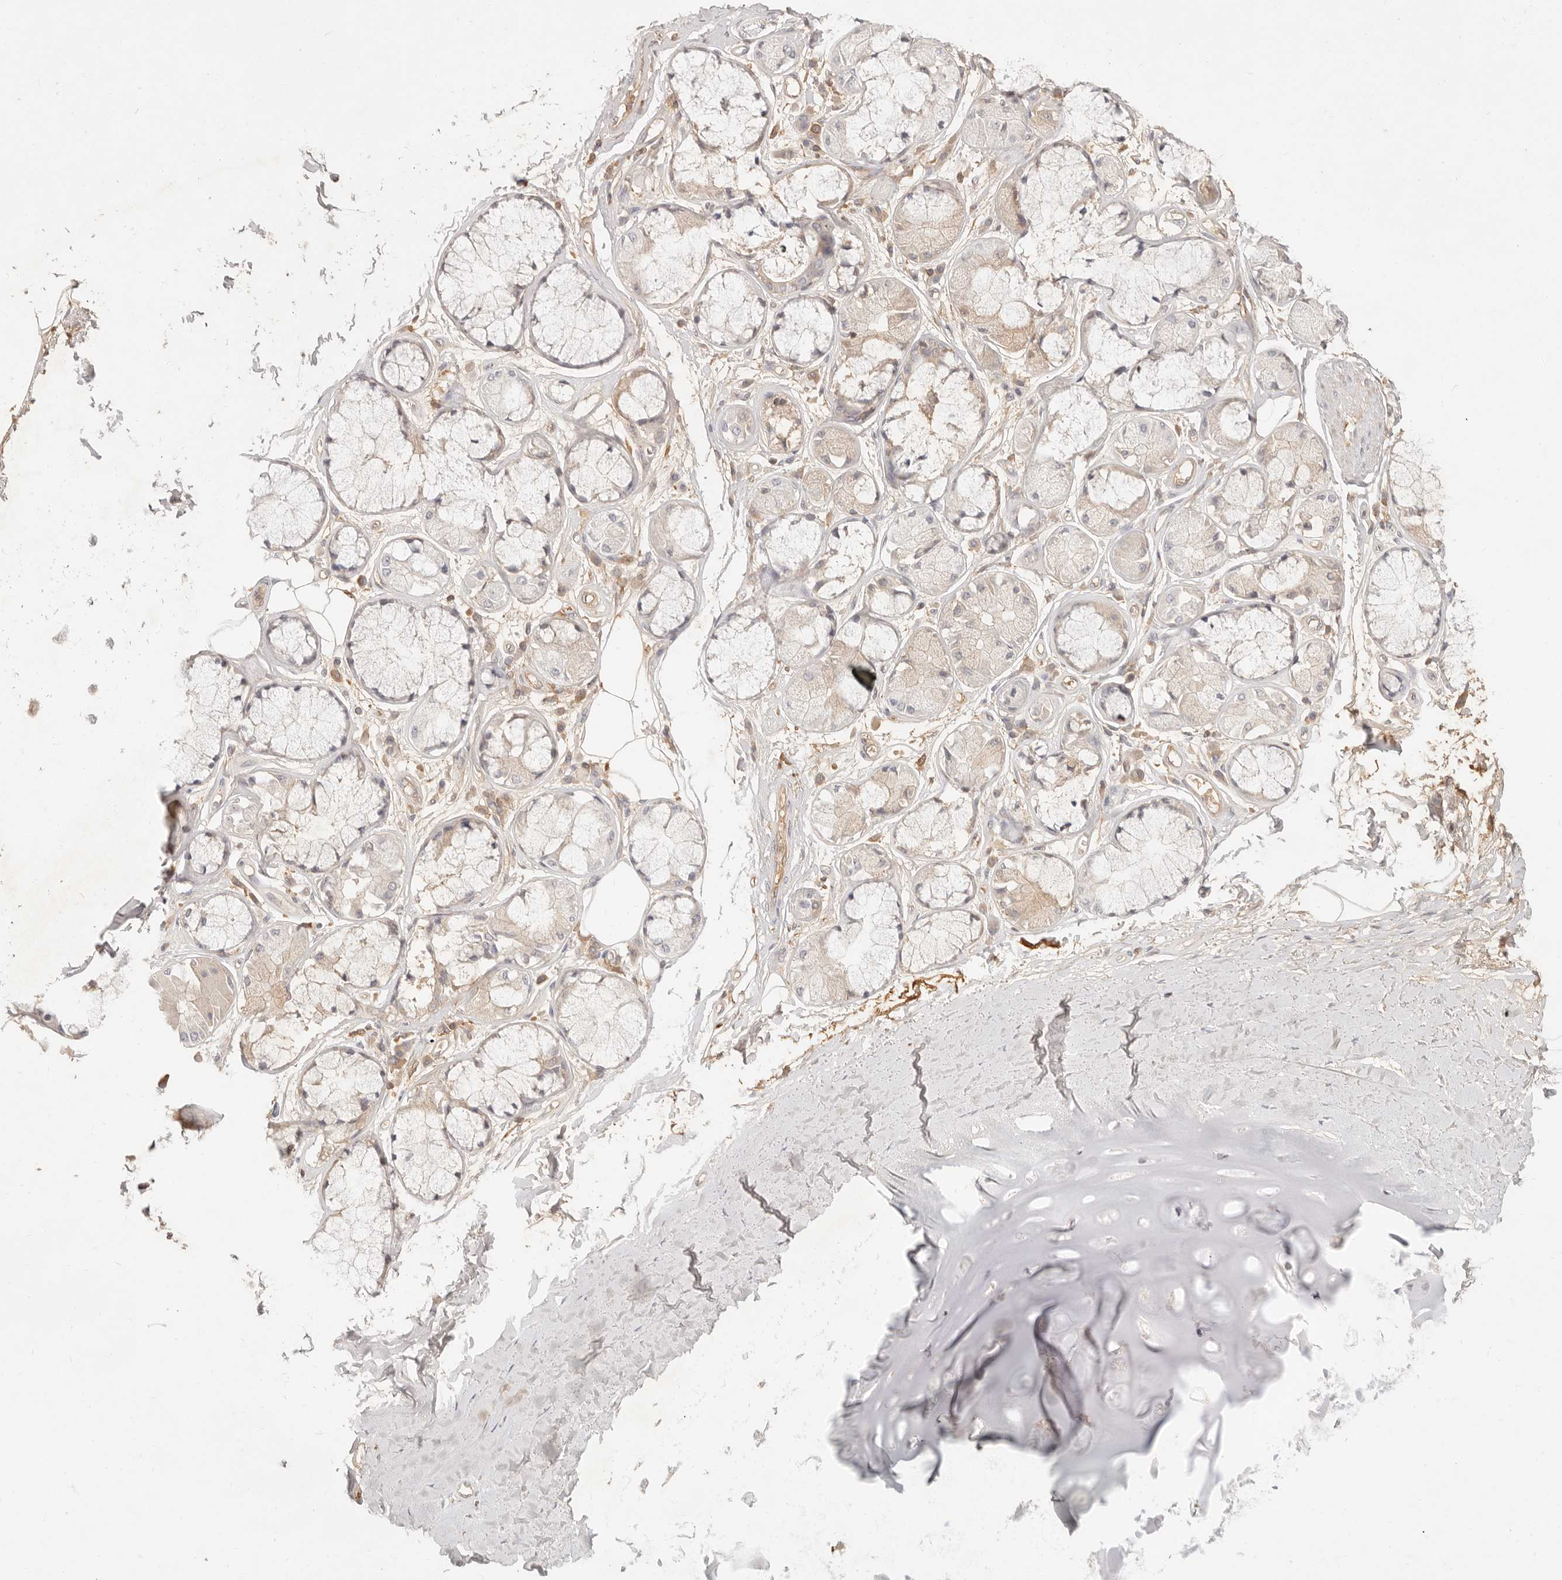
{"staining": {"intensity": "moderate", "quantity": ">75%", "location": "cytoplasmic/membranous"}, "tissue": "adipose tissue", "cell_type": "Adipocytes", "image_type": "normal", "snomed": [{"axis": "morphology", "description": "Normal tissue, NOS"}, {"axis": "topography", "description": "Bronchus"}], "caption": "Human adipose tissue stained for a protein (brown) demonstrates moderate cytoplasmic/membranous positive expression in approximately >75% of adipocytes.", "gene": "NECAP2", "patient": {"sex": "male", "age": 66}}